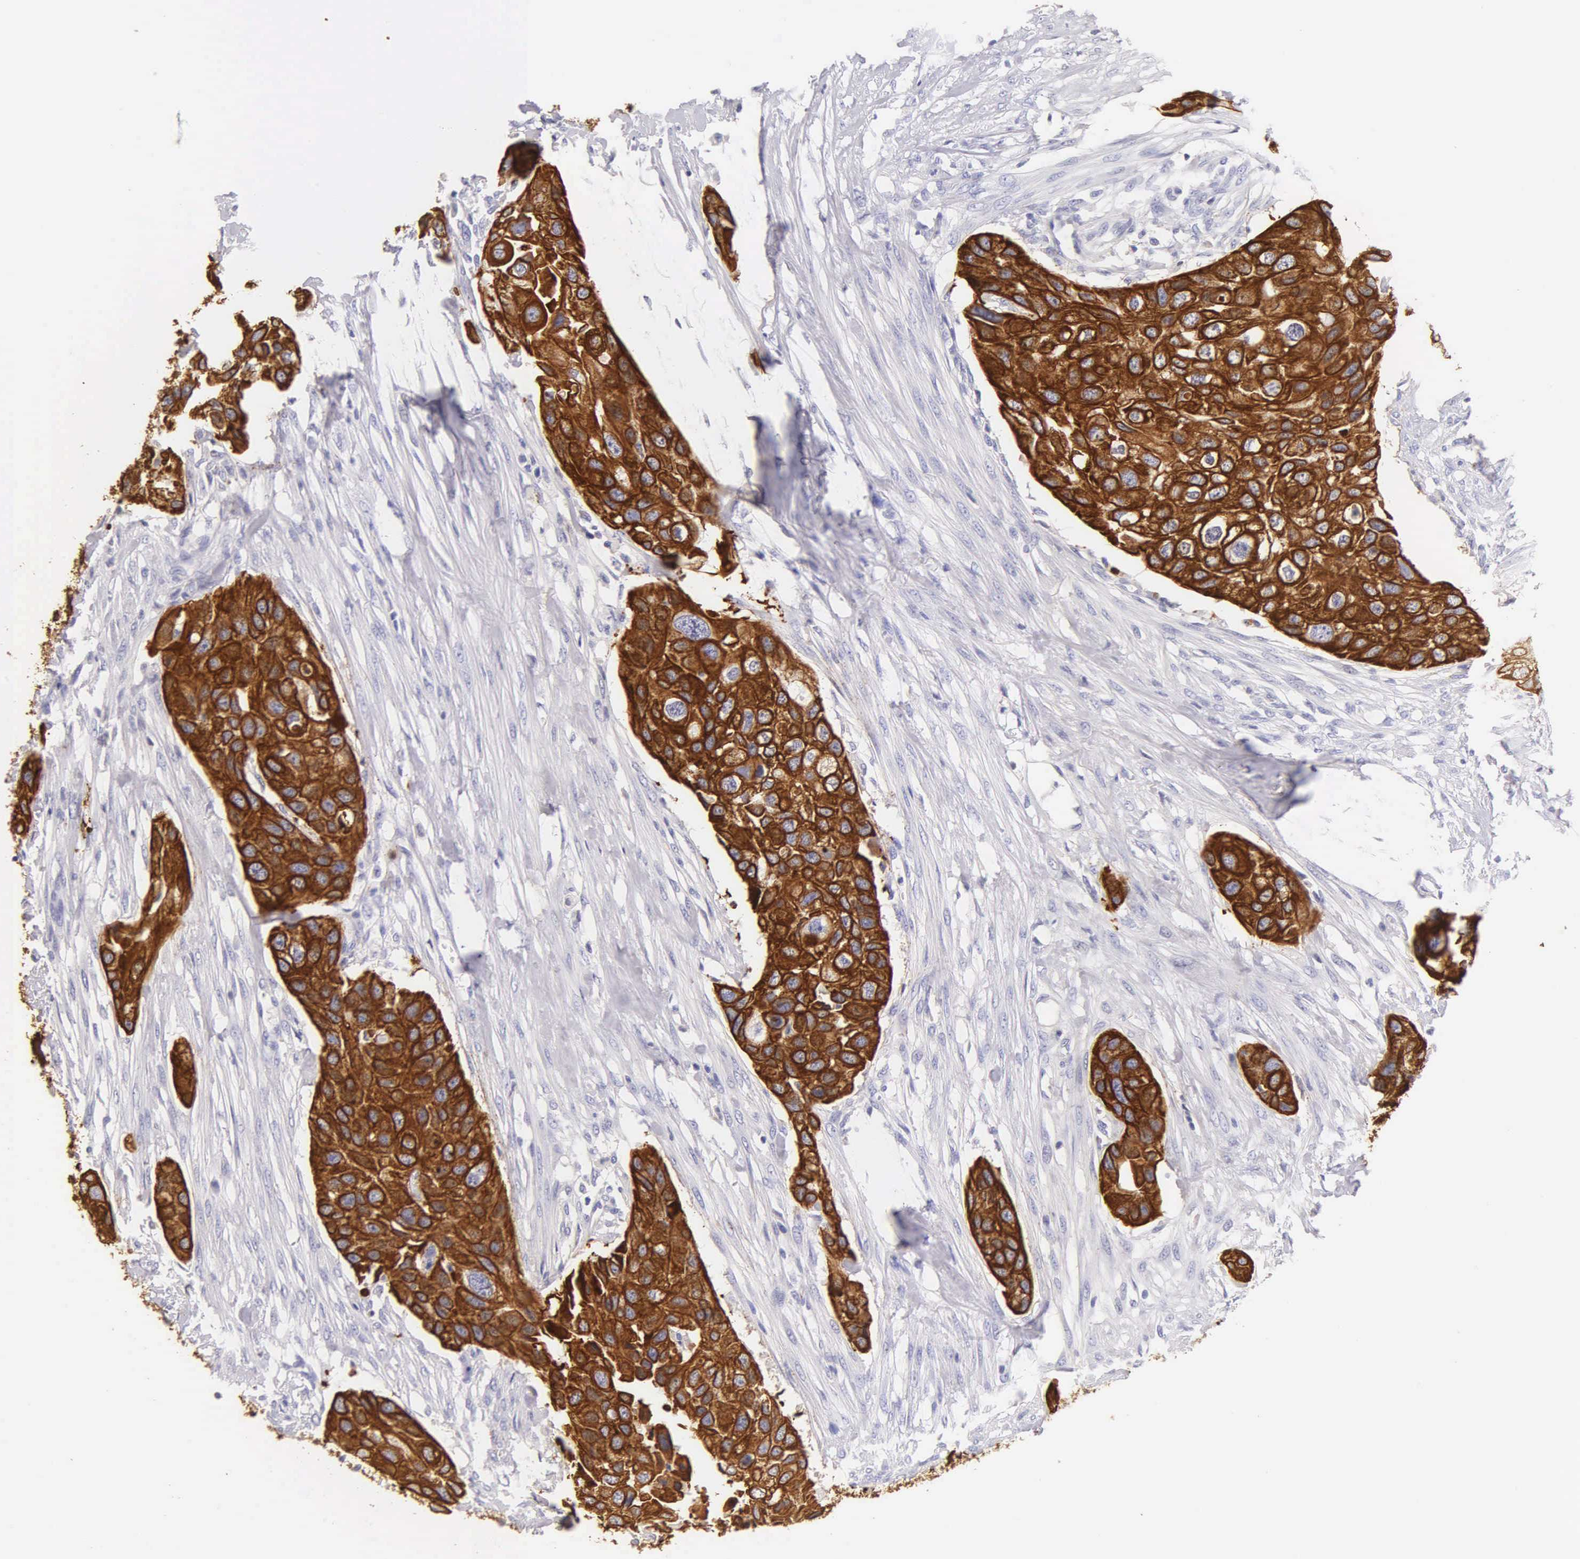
{"staining": {"intensity": "strong", "quantity": ">75%", "location": "cytoplasmic/membranous"}, "tissue": "urothelial cancer", "cell_type": "Tumor cells", "image_type": "cancer", "snomed": [{"axis": "morphology", "description": "Urothelial carcinoma, High grade"}, {"axis": "topography", "description": "Urinary bladder"}], "caption": "Immunohistochemical staining of human urothelial cancer exhibits high levels of strong cytoplasmic/membranous protein expression in approximately >75% of tumor cells.", "gene": "KRT17", "patient": {"sex": "male", "age": 55}}